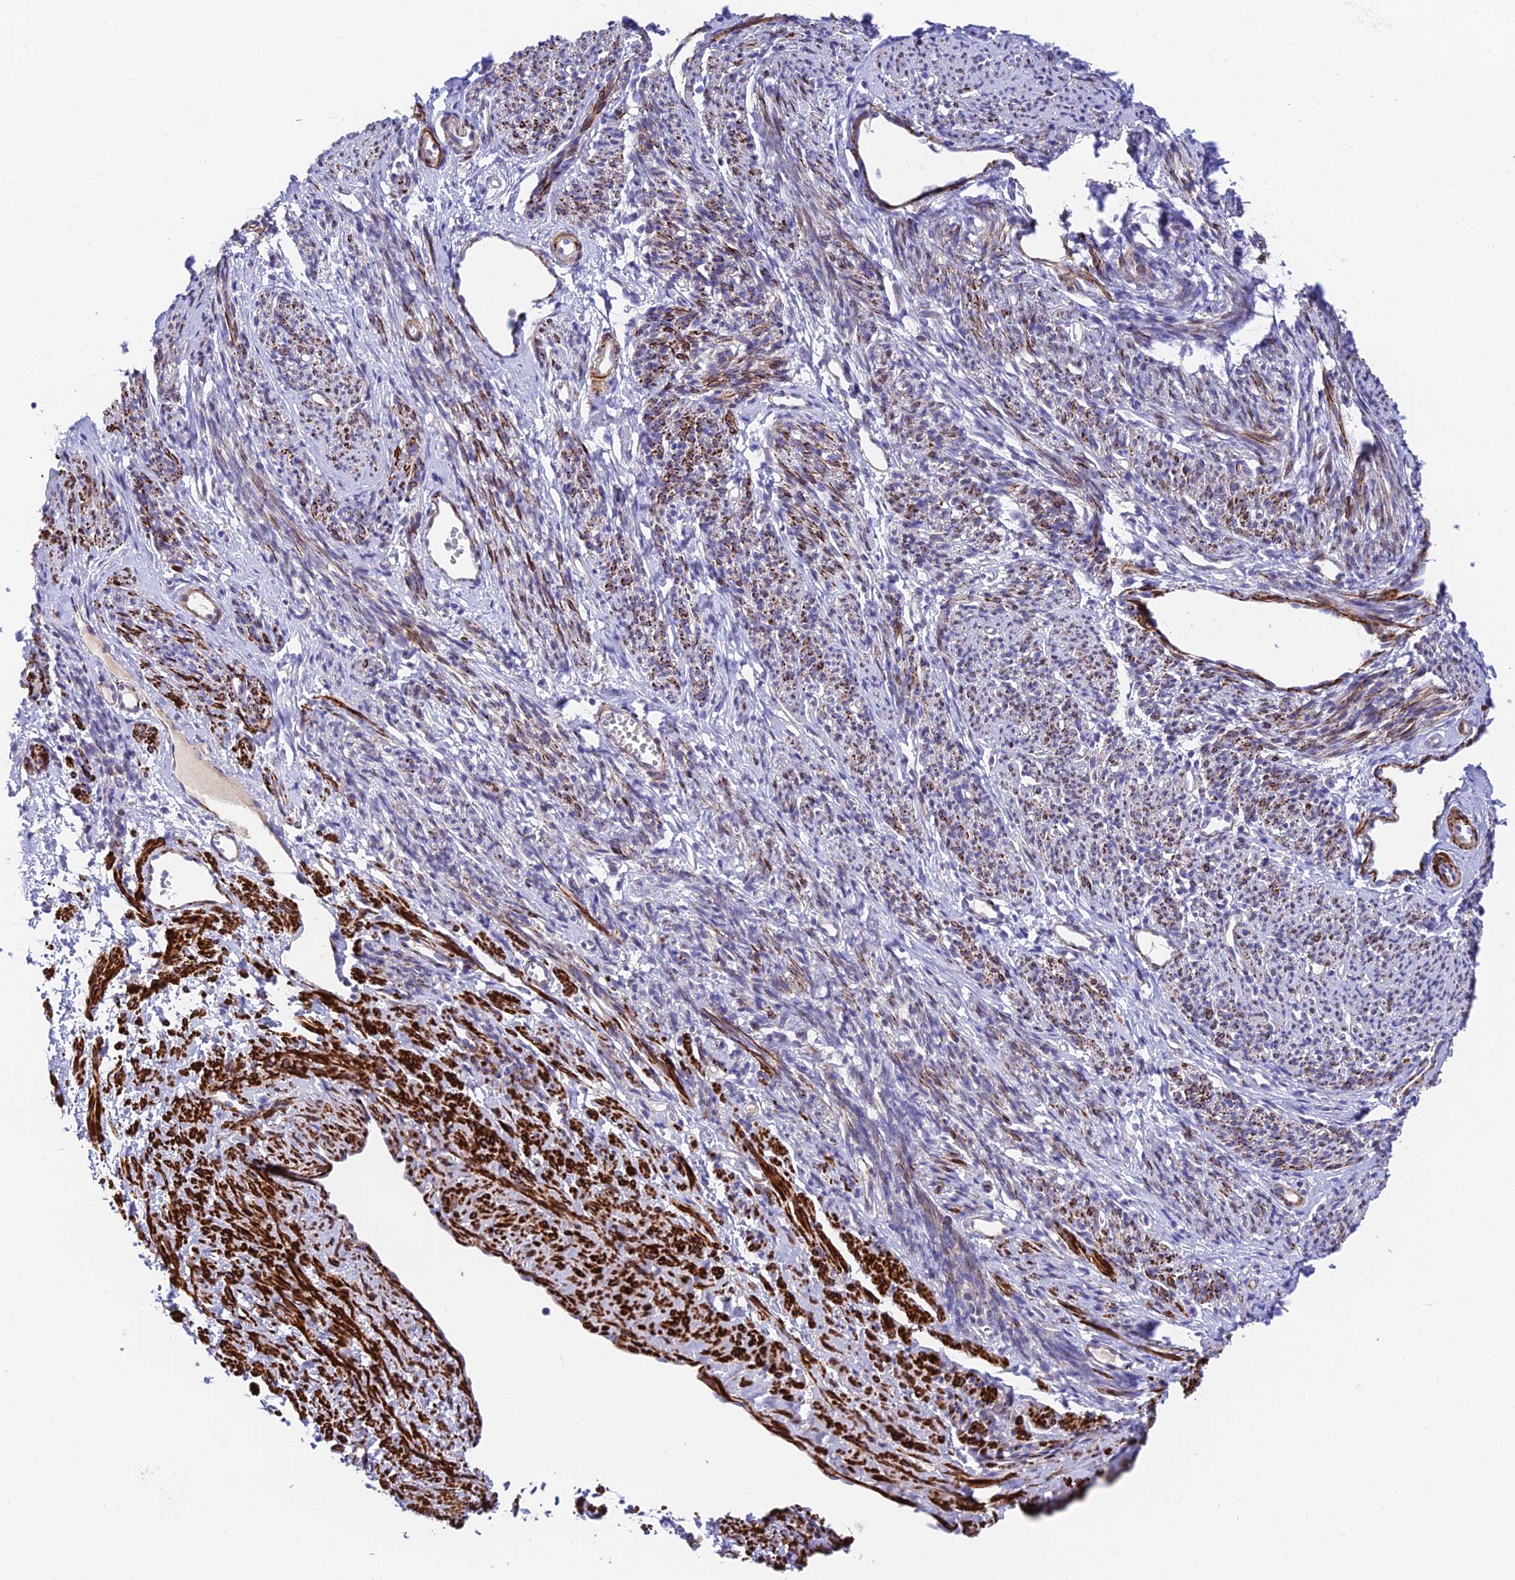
{"staining": {"intensity": "strong", "quantity": ">75%", "location": "cytoplasmic/membranous"}, "tissue": "smooth muscle", "cell_type": "Smooth muscle cells", "image_type": "normal", "snomed": [{"axis": "morphology", "description": "Normal tissue, NOS"}, {"axis": "topography", "description": "Smooth muscle"}, {"axis": "topography", "description": "Uterus"}], "caption": "This micrograph demonstrates immunohistochemistry (IHC) staining of normal human smooth muscle, with high strong cytoplasmic/membranous expression in about >75% of smooth muscle cells.", "gene": "ANKRD50", "patient": {"sex": "female", "age": 59}}